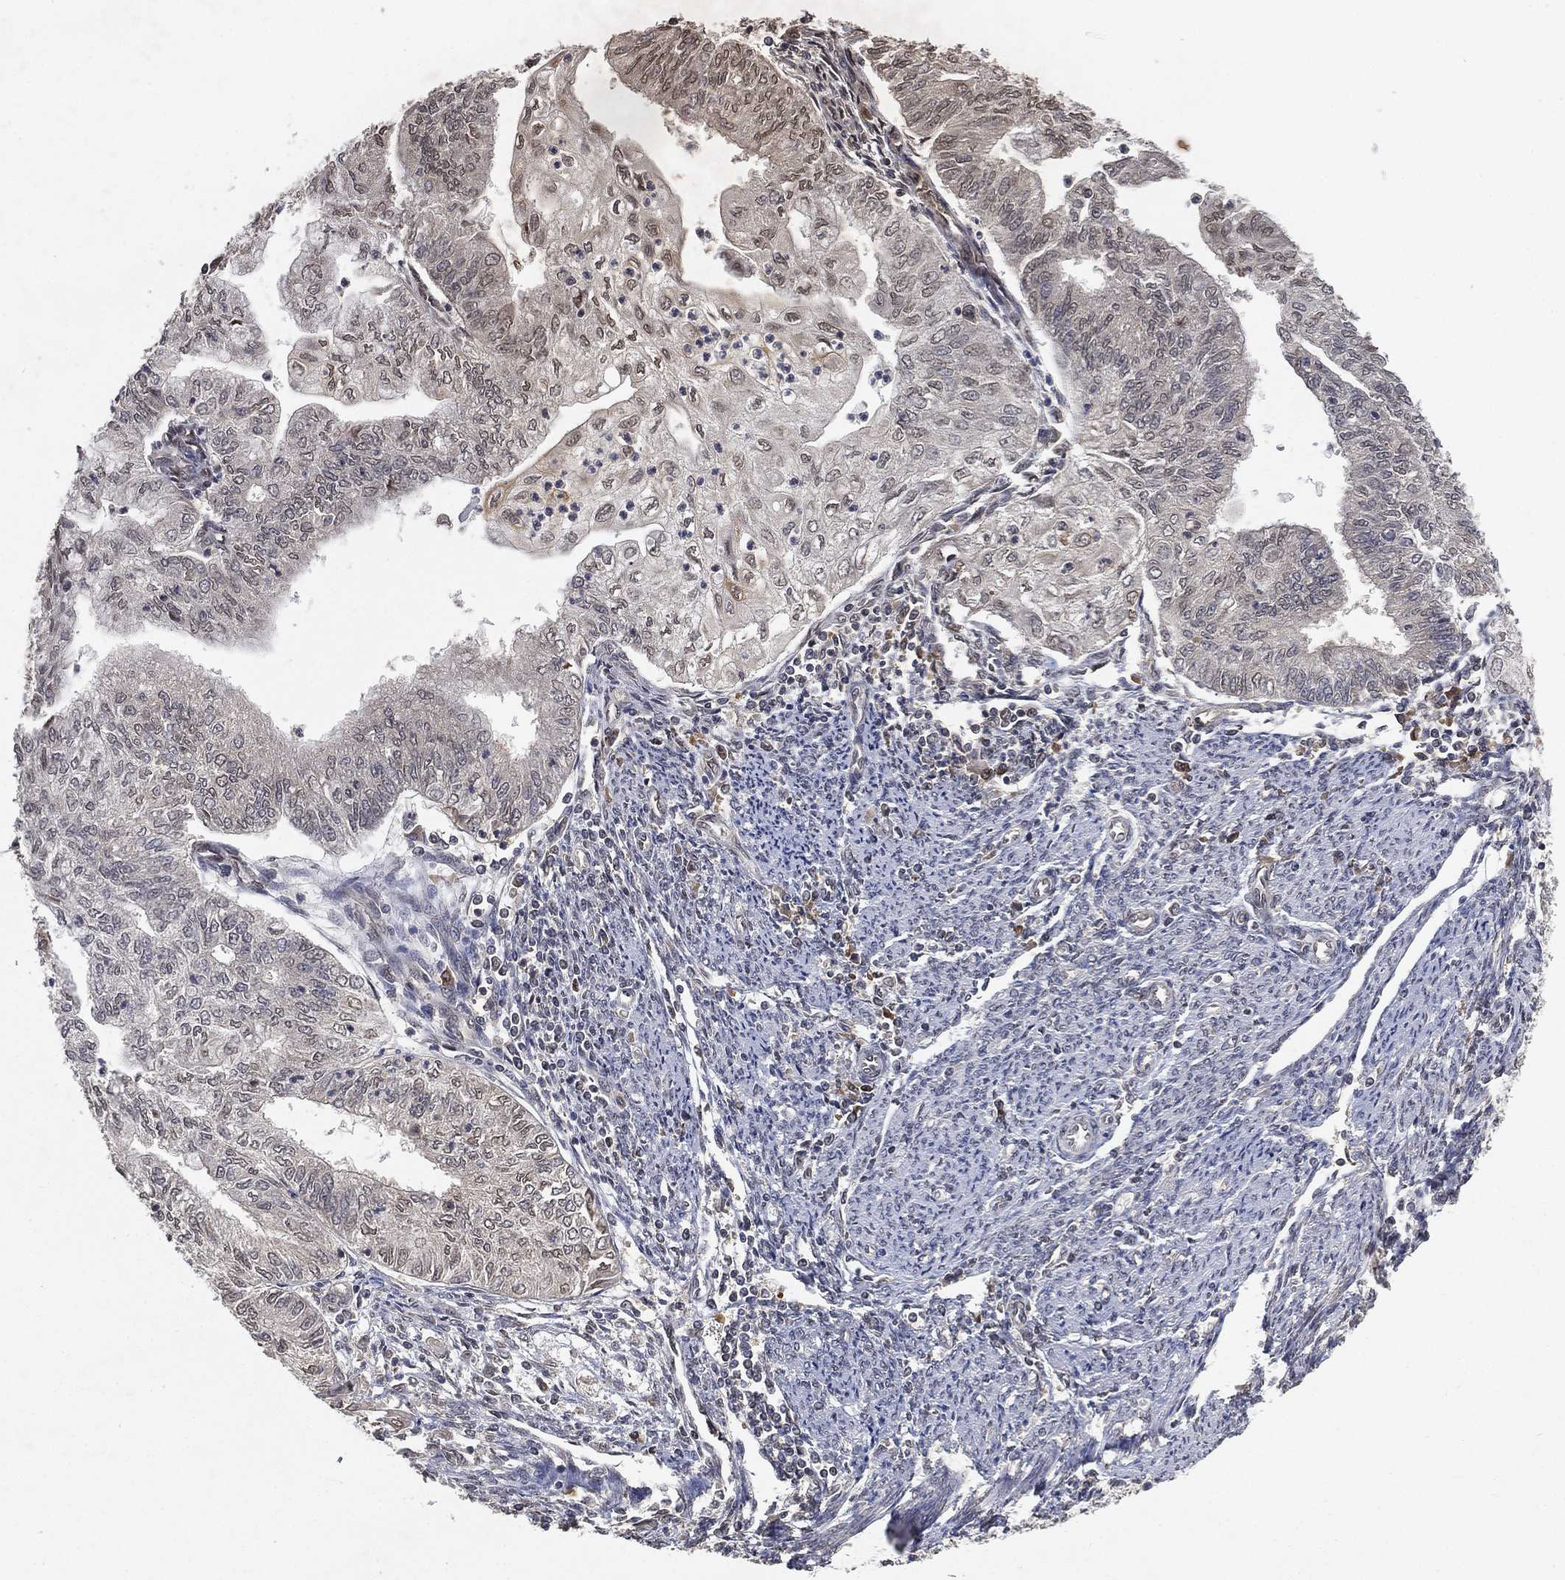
{"staining": {"intensity": "negative", "quantity": "none", "location": "none"}, "tissue": "endometrial cancer", "cell_type": "Tumor cells", "image_type": "cancer", "snomed": [{"axis": "morphology", "description": "Adenocarcinoma, NOS"}, {"axis": "topography", "description": "Endometrium"}], "caption": "High magnification brightfield microscopy of endometrial adenocarcinoma stained with DAB (3,3'-diaminobenzidine) (brown) and counterstained with hematoxylin (blue): tumor cells show no significant staining.", "gene": "UBA5", "patient": {"sex": "female", "age": 59}}